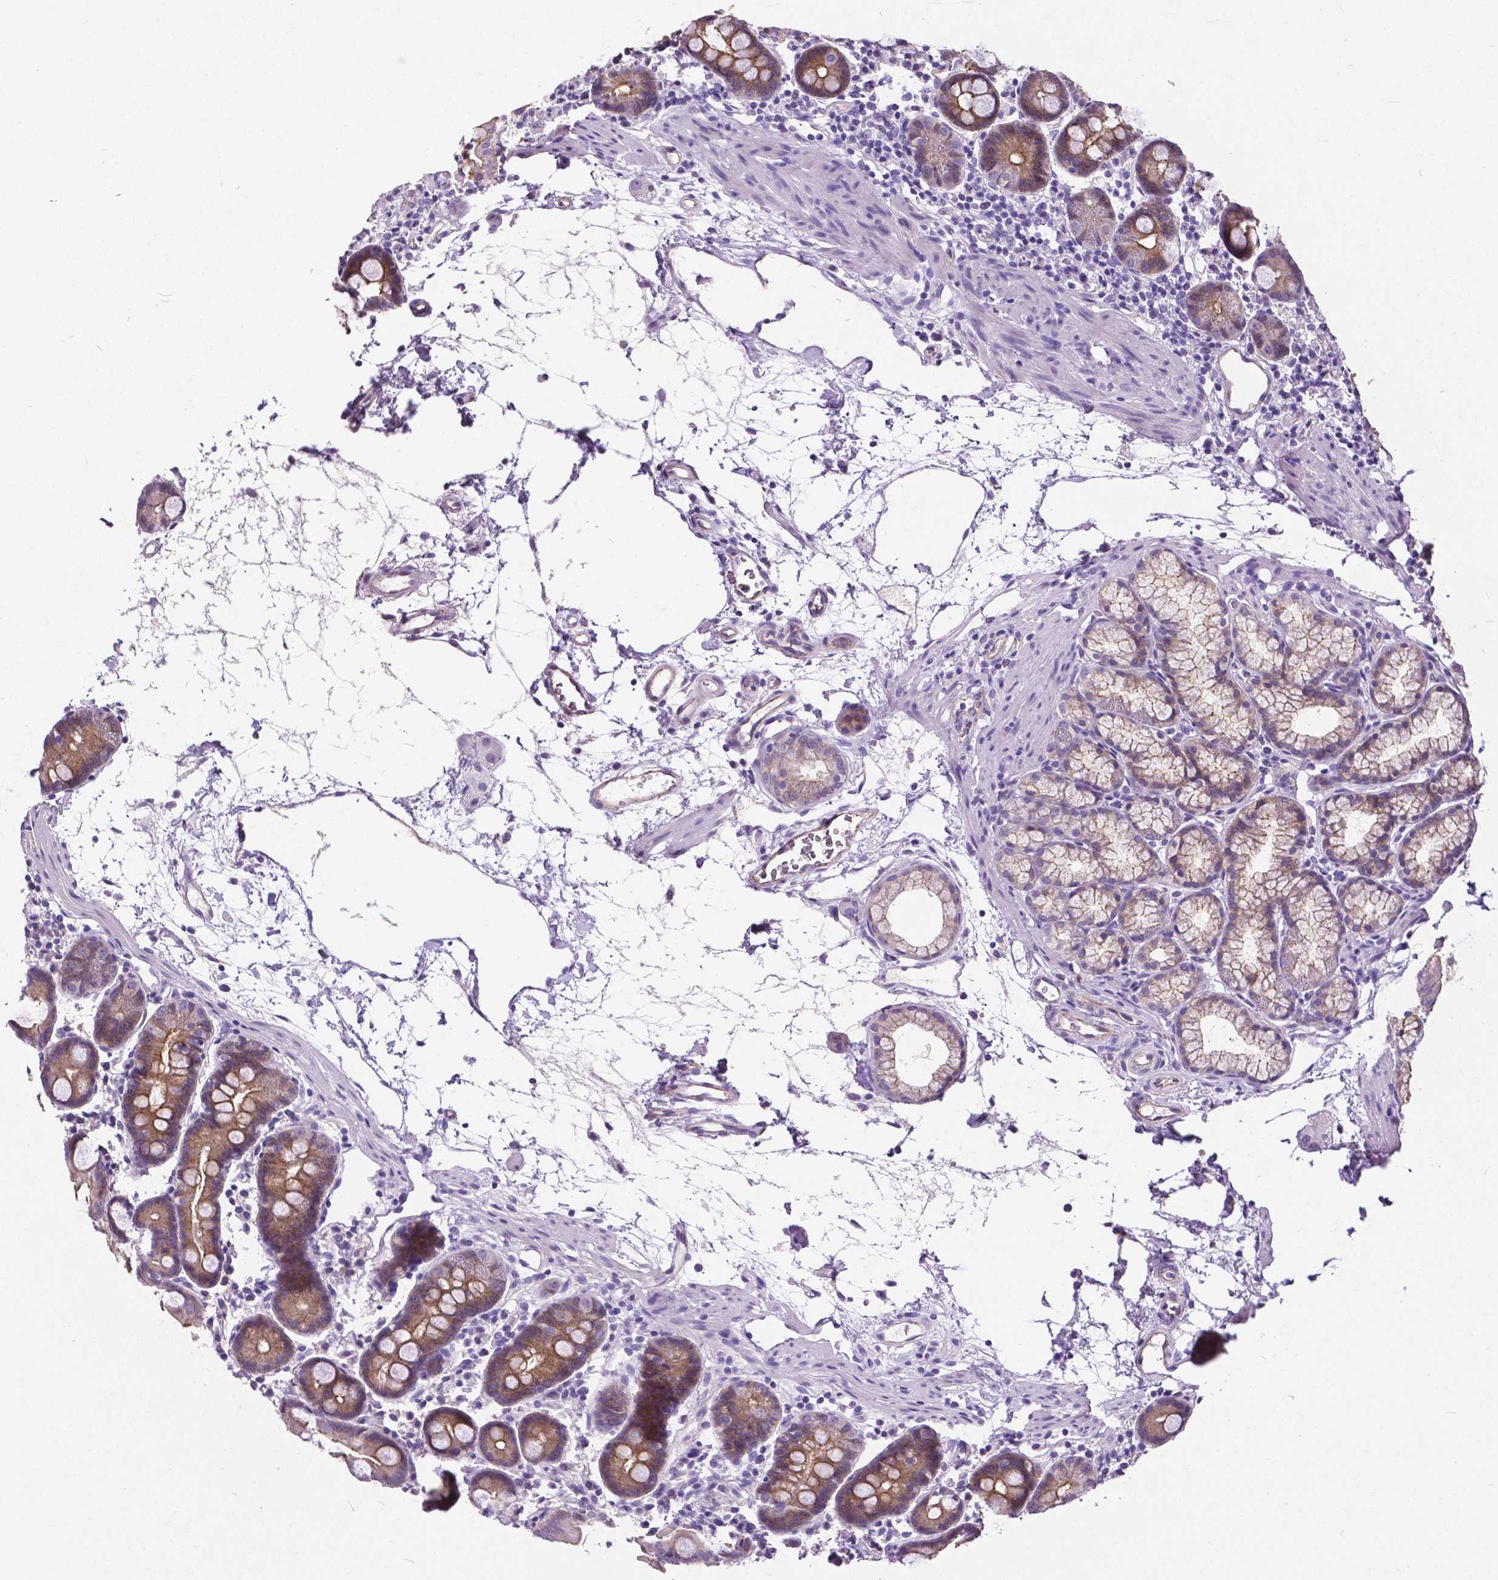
{"staining": {"intensity": "moderate", "quantity": "25%-75%", "location": "cytoplasmic/membranous"}, "tissue": "duodenum", "cell_type": "Glandular cells", "image_type": "normal", "snomed": [{"axis": "morphology", "description": "Normal tissue, NOS"}, {"axis": "topography", "description": "Pancreas"}, {"axis": "topography", "description": "Duodenum"}], "caption": "Immunohistochemical staining of unremarkable duodenum reveals medium levels of moderate cytoplasmic/membranous positivity in about 25%-75% of glandular cells.", "gene": "OCLN", "patient": {"sex": "male", "age": 59}}